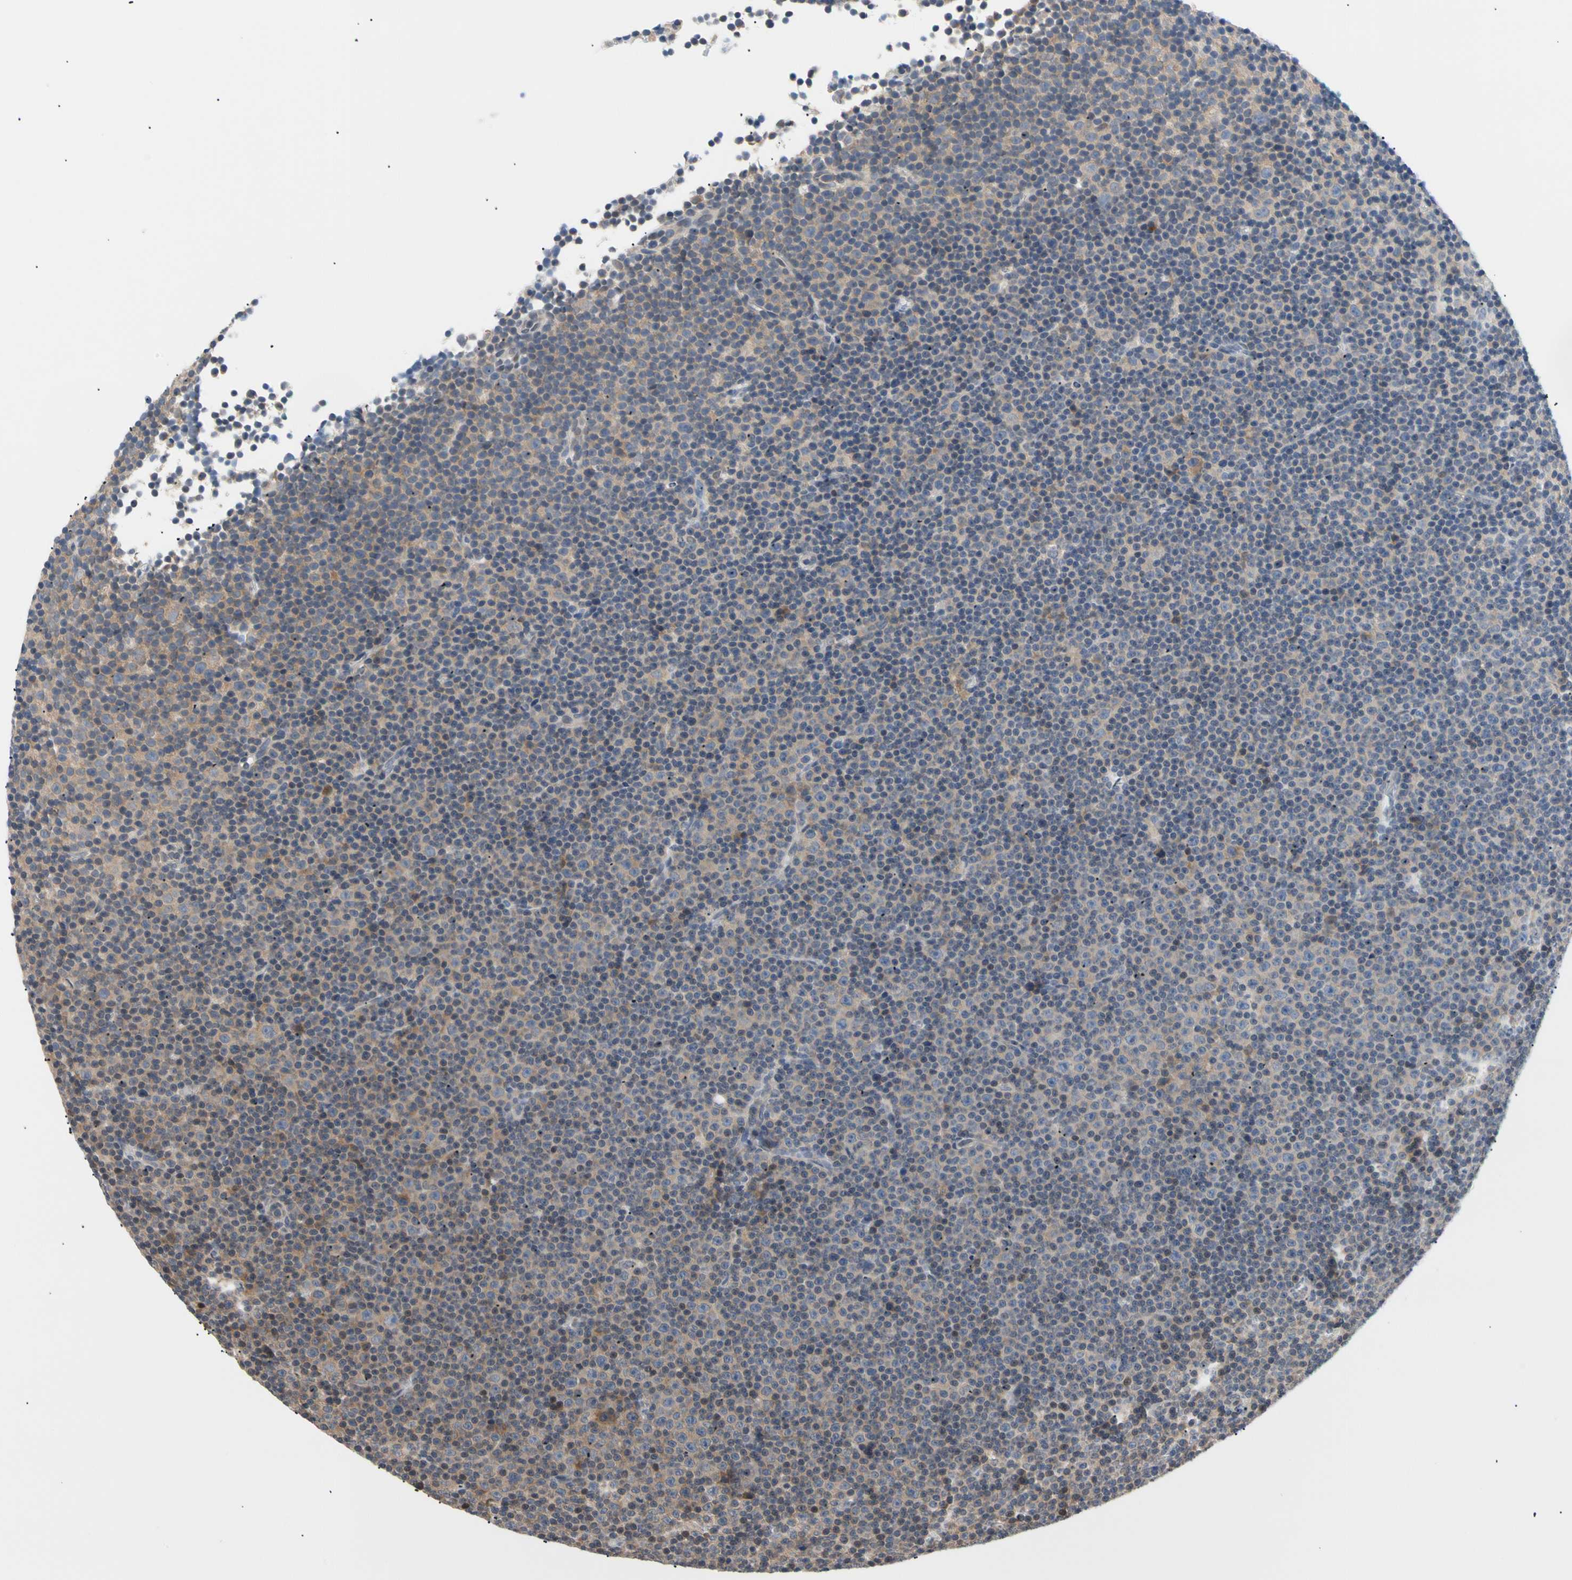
{"staining": {"intensity": "weak", "quantity": "<25%", "location": "cytoplasmic/membranous"}, "tissue": "lymphoma", "cell_type": "Tumor cells", "image_type": "cancer", "snomed": [{"axis": "morphology", "description": "Malignant lymphoma, non-Hodgkin's type, Low grade"}, {"axis": "topography", "description": "Lymph node"}], "caption": "This is an immunohistochemistry (IHC) histopathology image of low-grade malignant lymphoma, non-Hodgkin's type. There is no expression in tumor cells.", "gene": "SEC23B", "patient": {"sex": "female", "age": 67}}